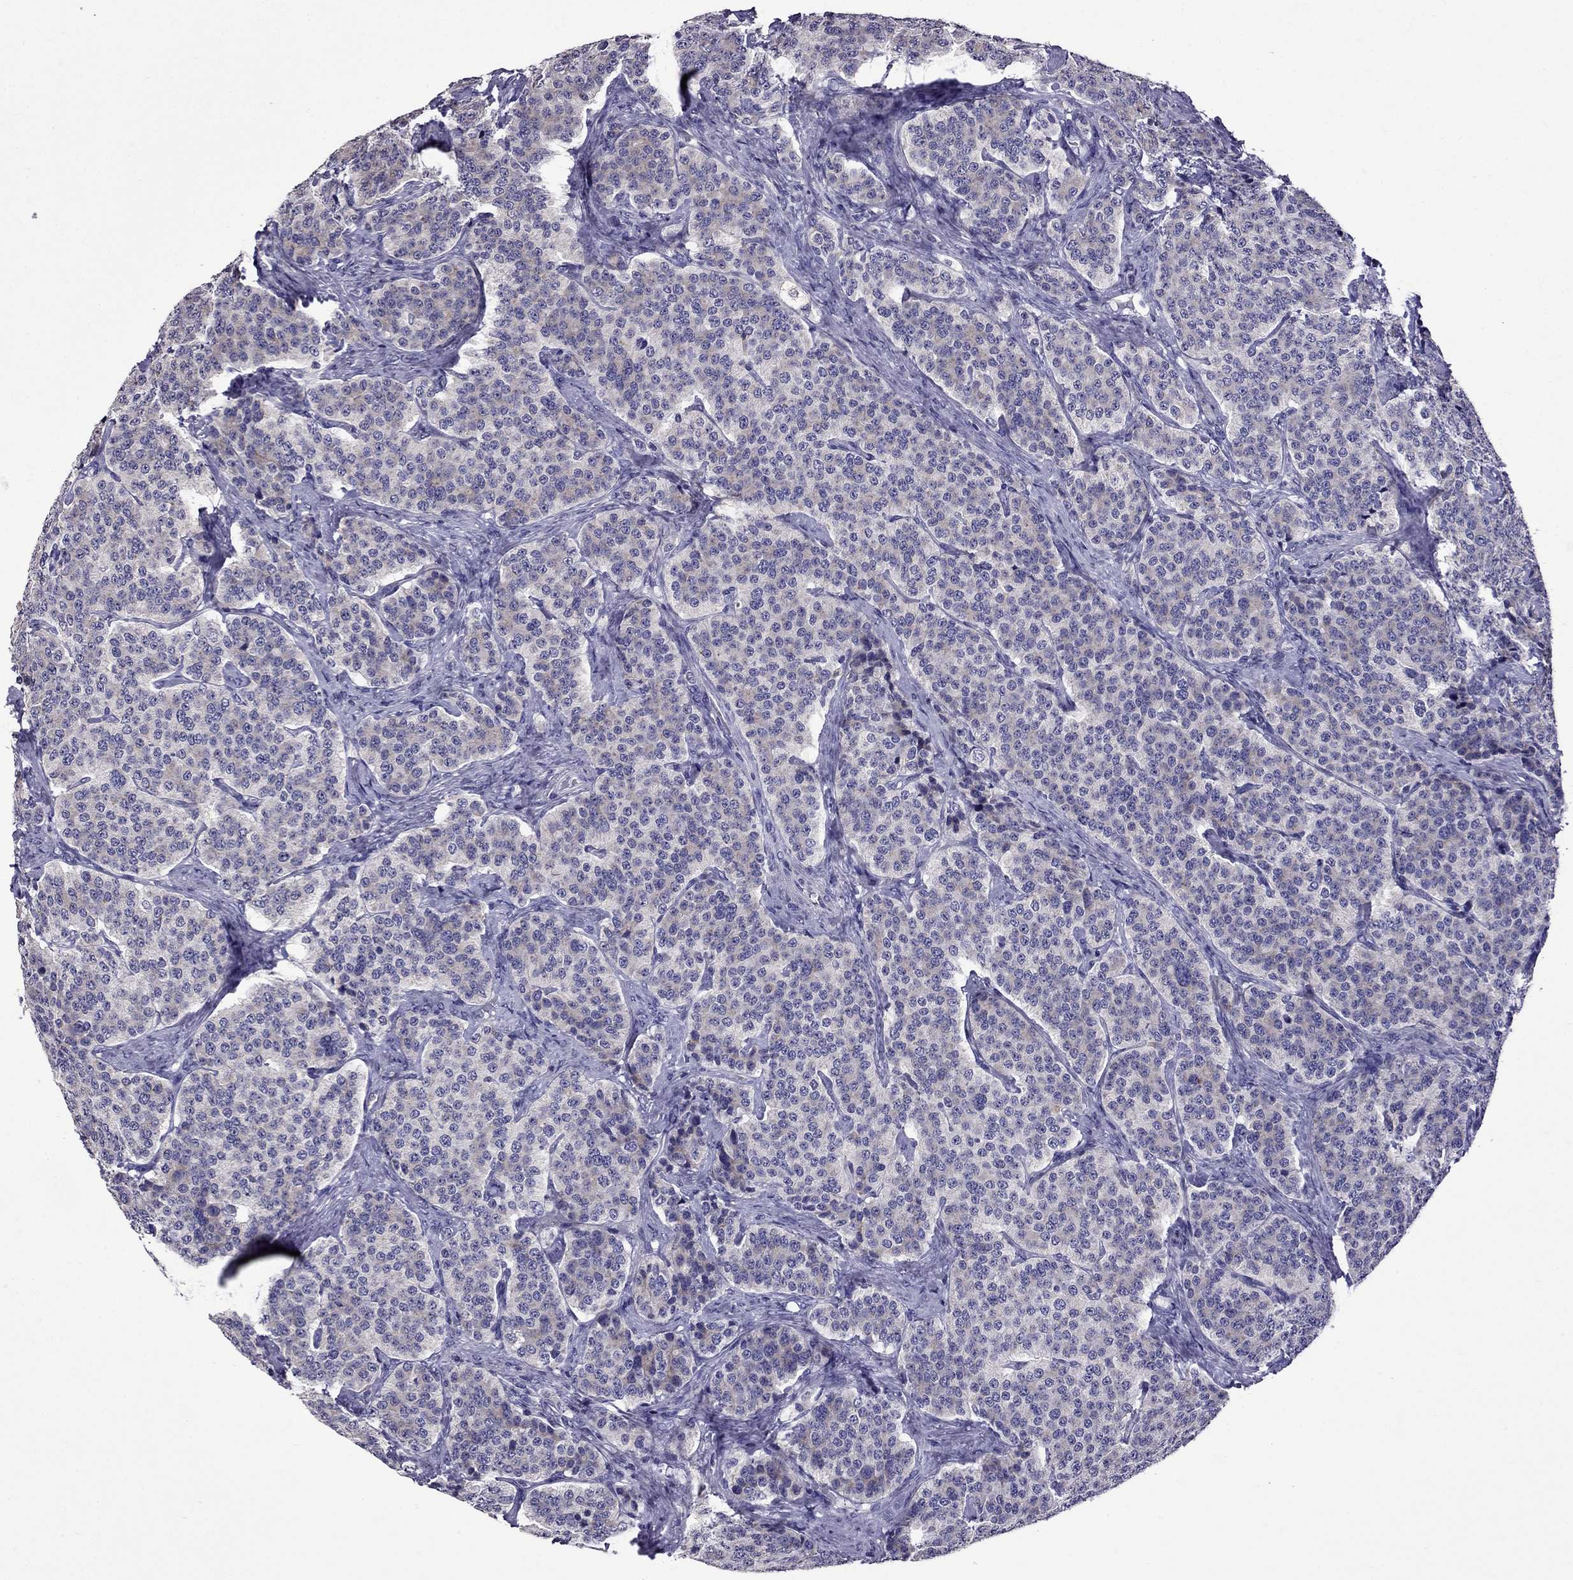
{"staining": {"intensity": "weak", "quantity": "<25%", "location": "cytoplasmic/membranous"}, "tissue": "carcinoid", "cell_type": "Tumor cells", "image_type": "cancer", "snomed": [{"axis": "morphology", "description": "Carcinoid, malignant, NOS"}, {"axis": "topography", "description": "Small intestine"}], "caption": "High power microscopy histopathology image of an immunohistochemistry (IHC) histopathology image of carcinoid (malignant), revealing no significant positivity in tumor cells.", "gene": "OXCT2", "patient": {"sex": "female", "age": 58}}